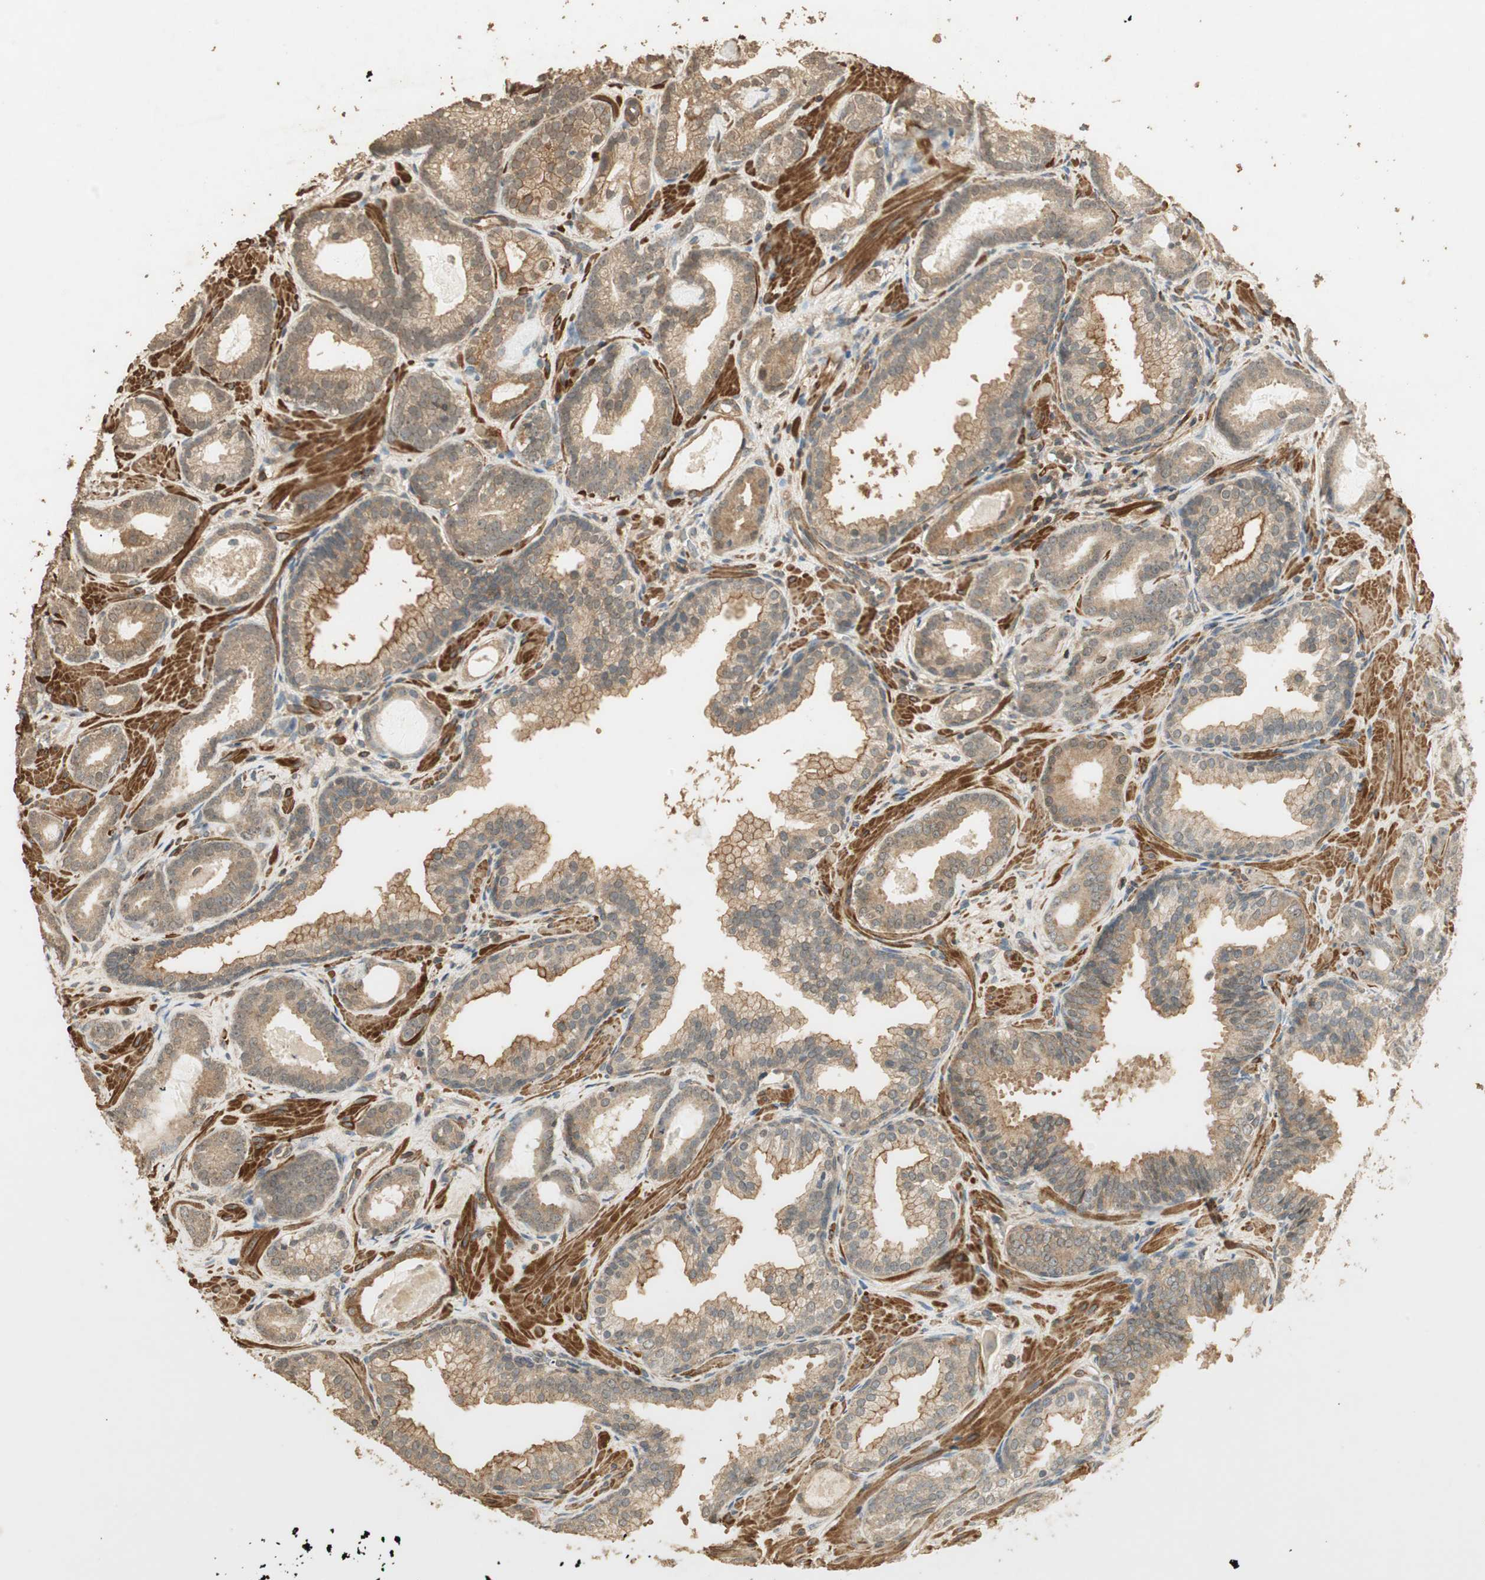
{"staining": {"intensity": "moderate", "quantity": ">75%", "location": "cytoplasmic/membranous"}, "tissue": "prostate cancer", "cell_type": "Tumor cells", "image_type": "cancer", "snomed": [{"axis": "morphology", "description": "Adenocarcinoma, Low grade"}, {"axis": "topography", "description": "Prostate"}], "caption": "High-magnification brightfield microscopy of prostate cancer stained with DAB (brown) and counterstained with hematoxylin (blue). tumor cells exhibit moderate cytoplasmic/membranous staining is present in approximately>75% of cells.", "gene": "USP2", "patient": {"sex": "male", "age": 57}}